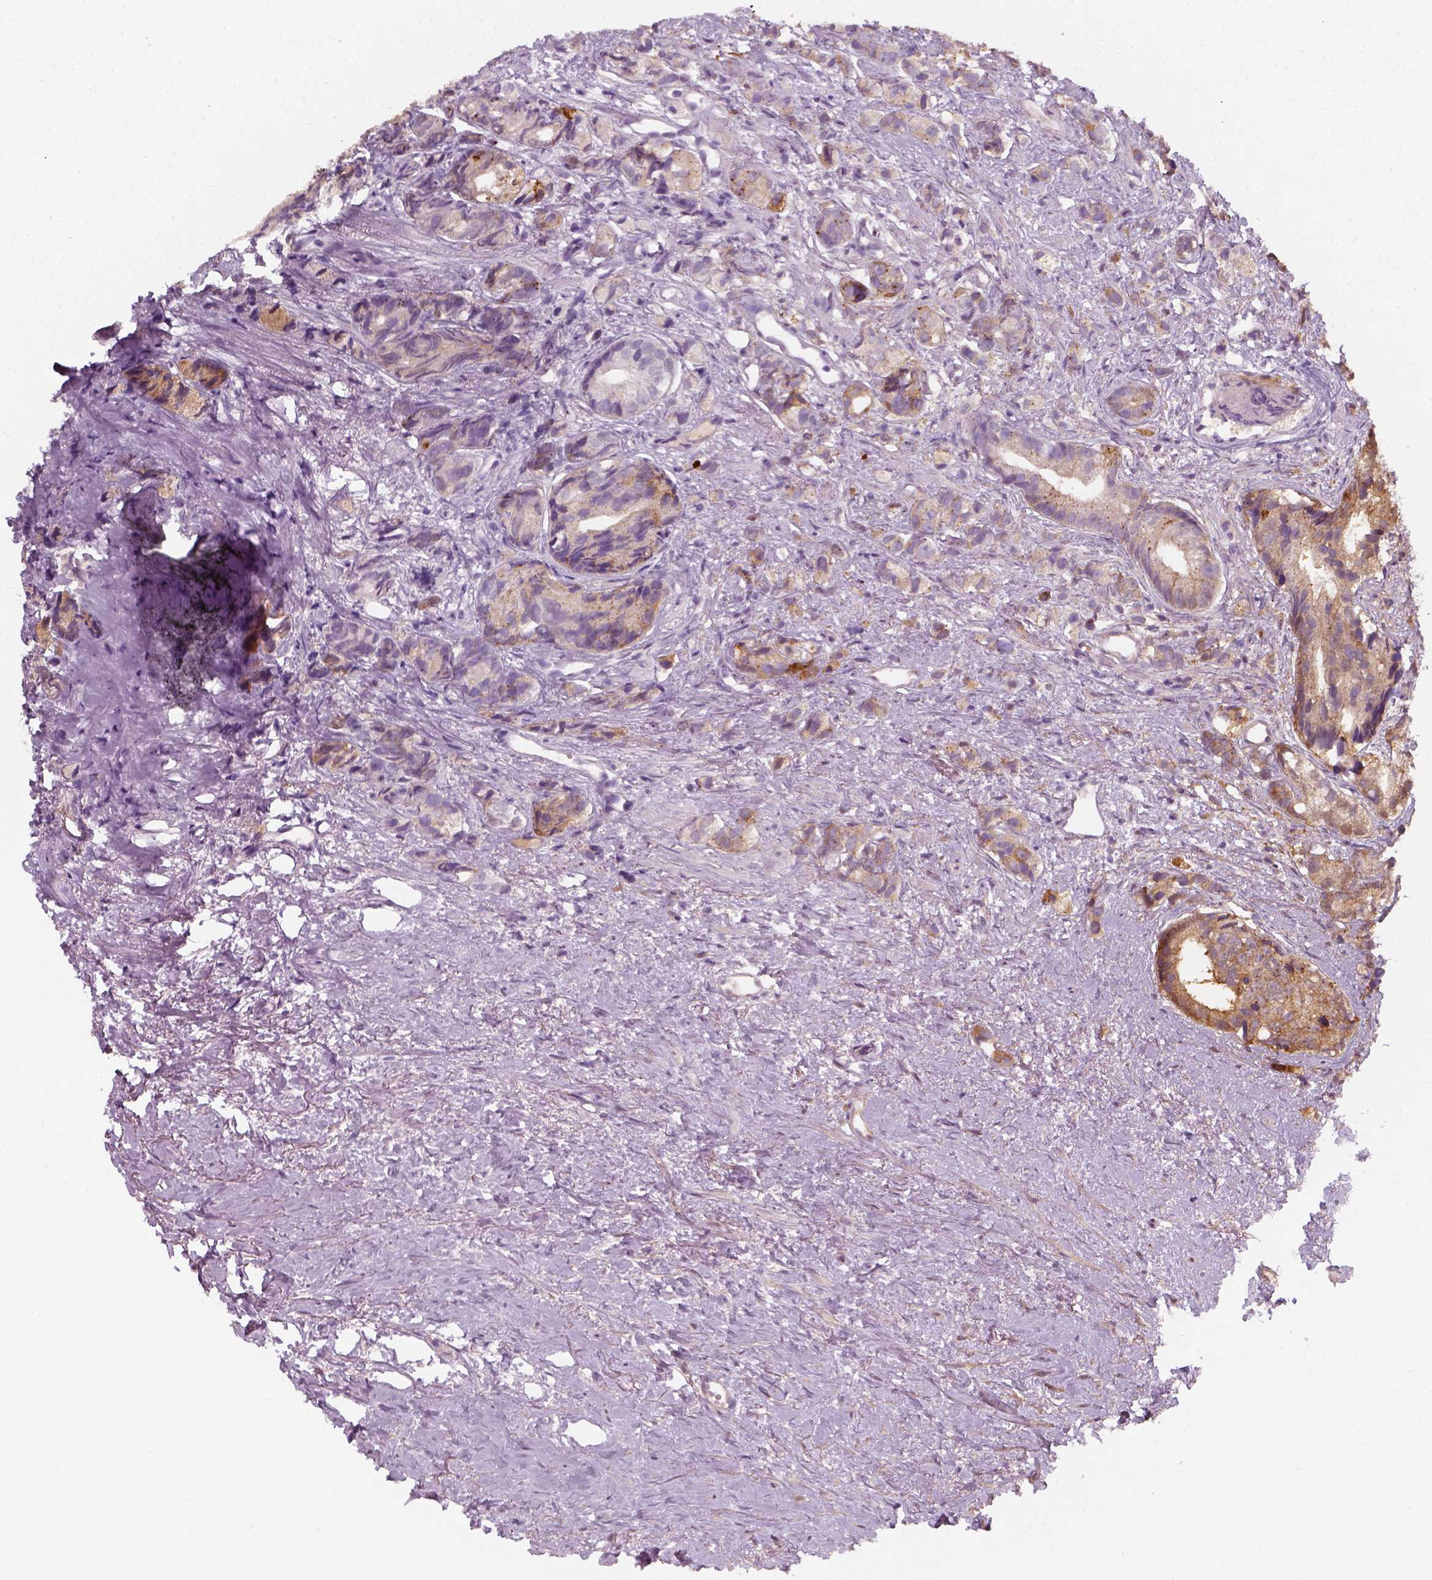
{"staining": {"intensity": "moderate", "quantity": "25%-75%", "location": "cytoplasmic/membranous"}, "tissue": "prostate cancer", "cell_type": "Tumor cells", "image_type": "cancer", "snomed": [{"axis": "morphology", "description": "Adenocarcinoma, High grade"}, {"axis": "topography", "description": "Prostate"}], "caption": "Adenocarcinoma (high-grade) (prostate) tissue reveals moderate cytoplasmic/membranous expression in approximately 25%-75% of tumor cells", "gene": "SQSTM1", "patient": {"sex": "male", "age": 81}}